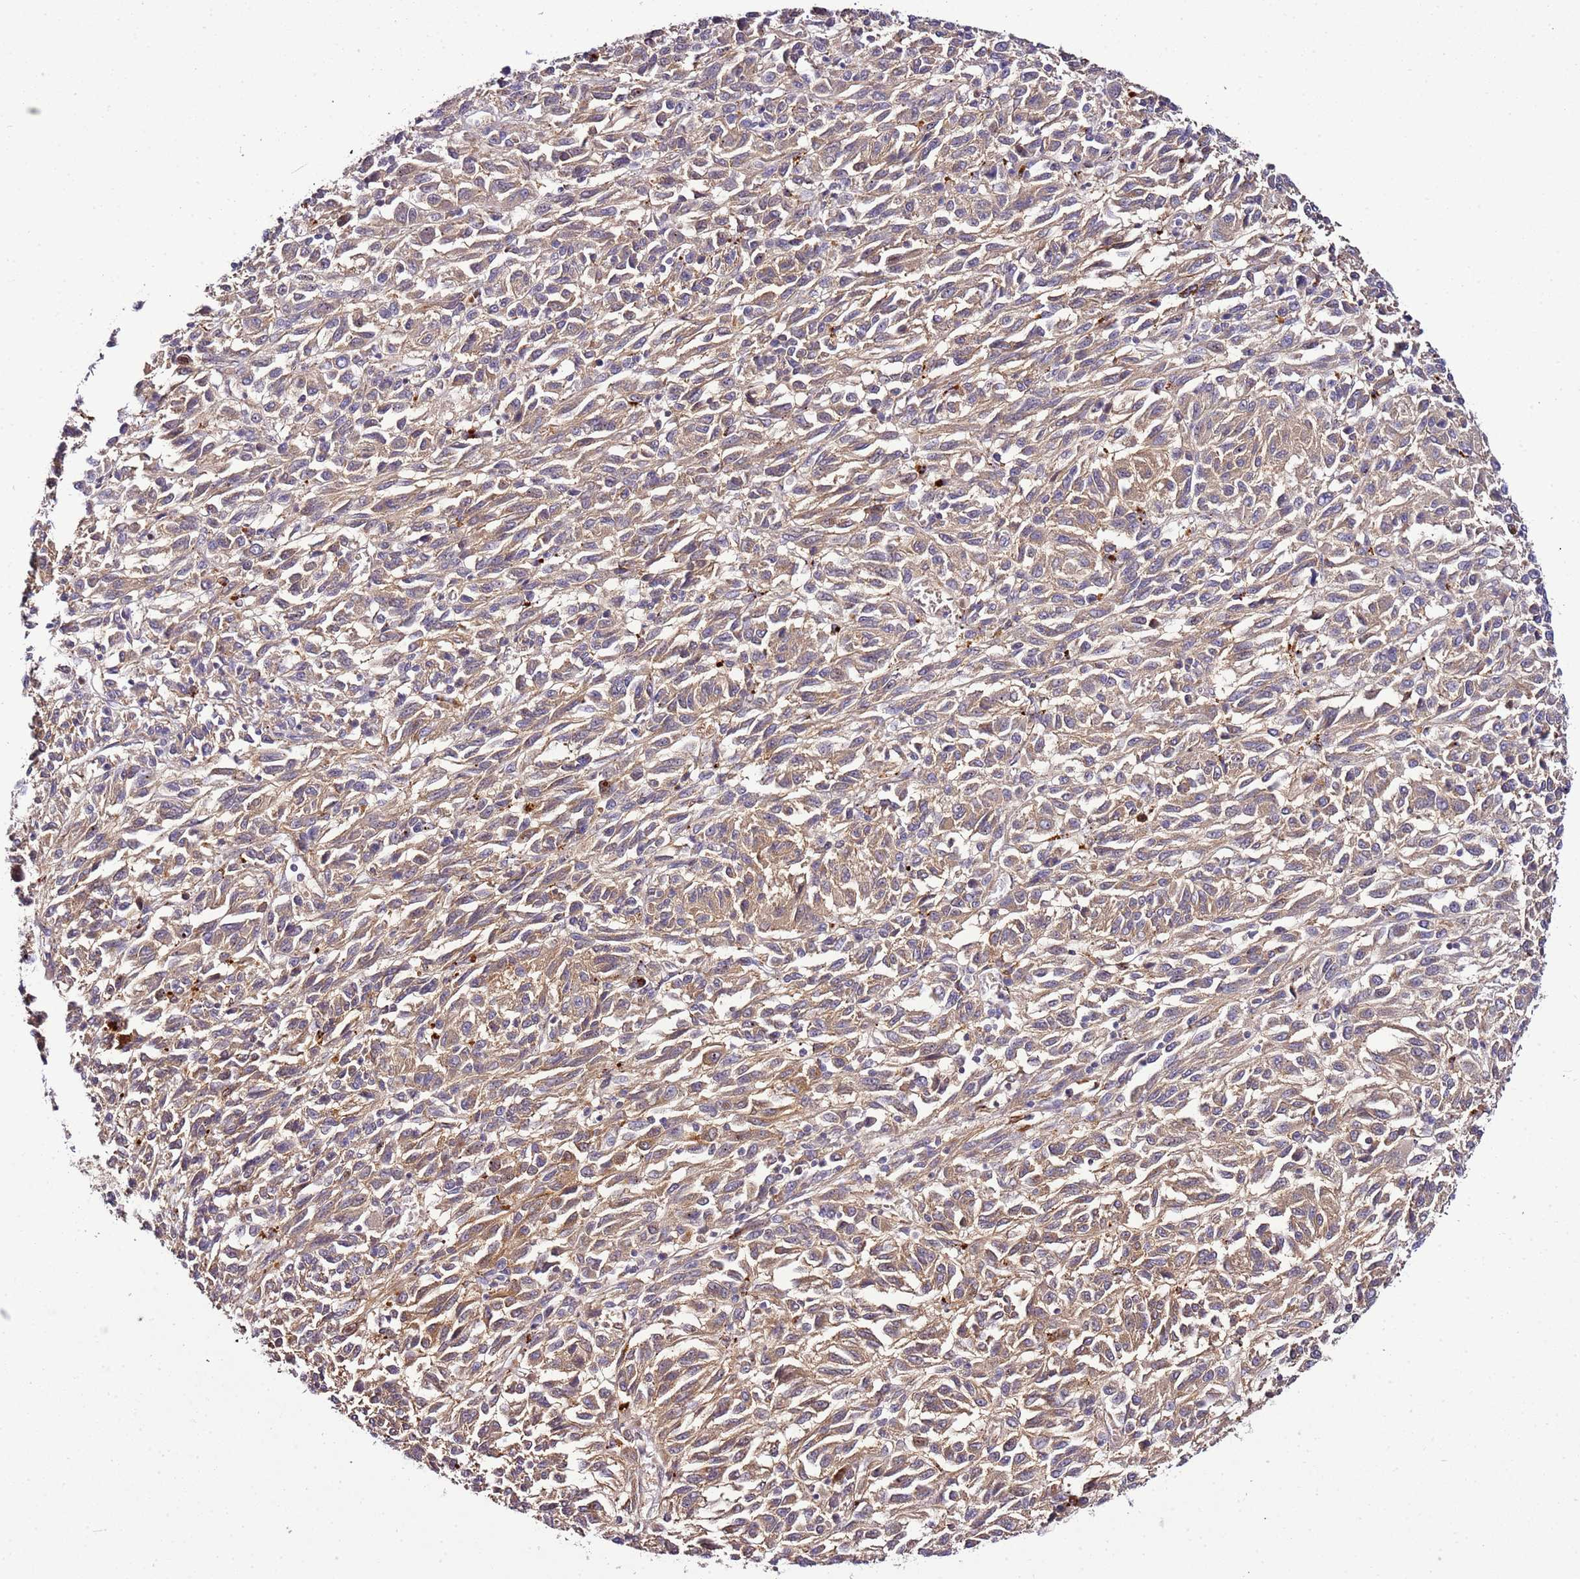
{"staining": {"intensity": "moderate", "quantity": ">75%", "location": "cytoplasmic/membranous"}, "tissue": "melanoma", "cell_type": "Tumor cells", "image_type": "cancer", "snomed": [{"axis": "morphology", "description": "Malignant melanoma, Metastatic site"}, {"axis": "topography", "description": "Lung"}], "caption": "Malignant melanoma (metastatic site) was stained to show a protein in brown. There is medium levels of moderate cytoplasmic/membranous expression in approximately >75% of tumor cells.", "gene": "PVRIG", "patient": {"sex": "male", "age": 64}}